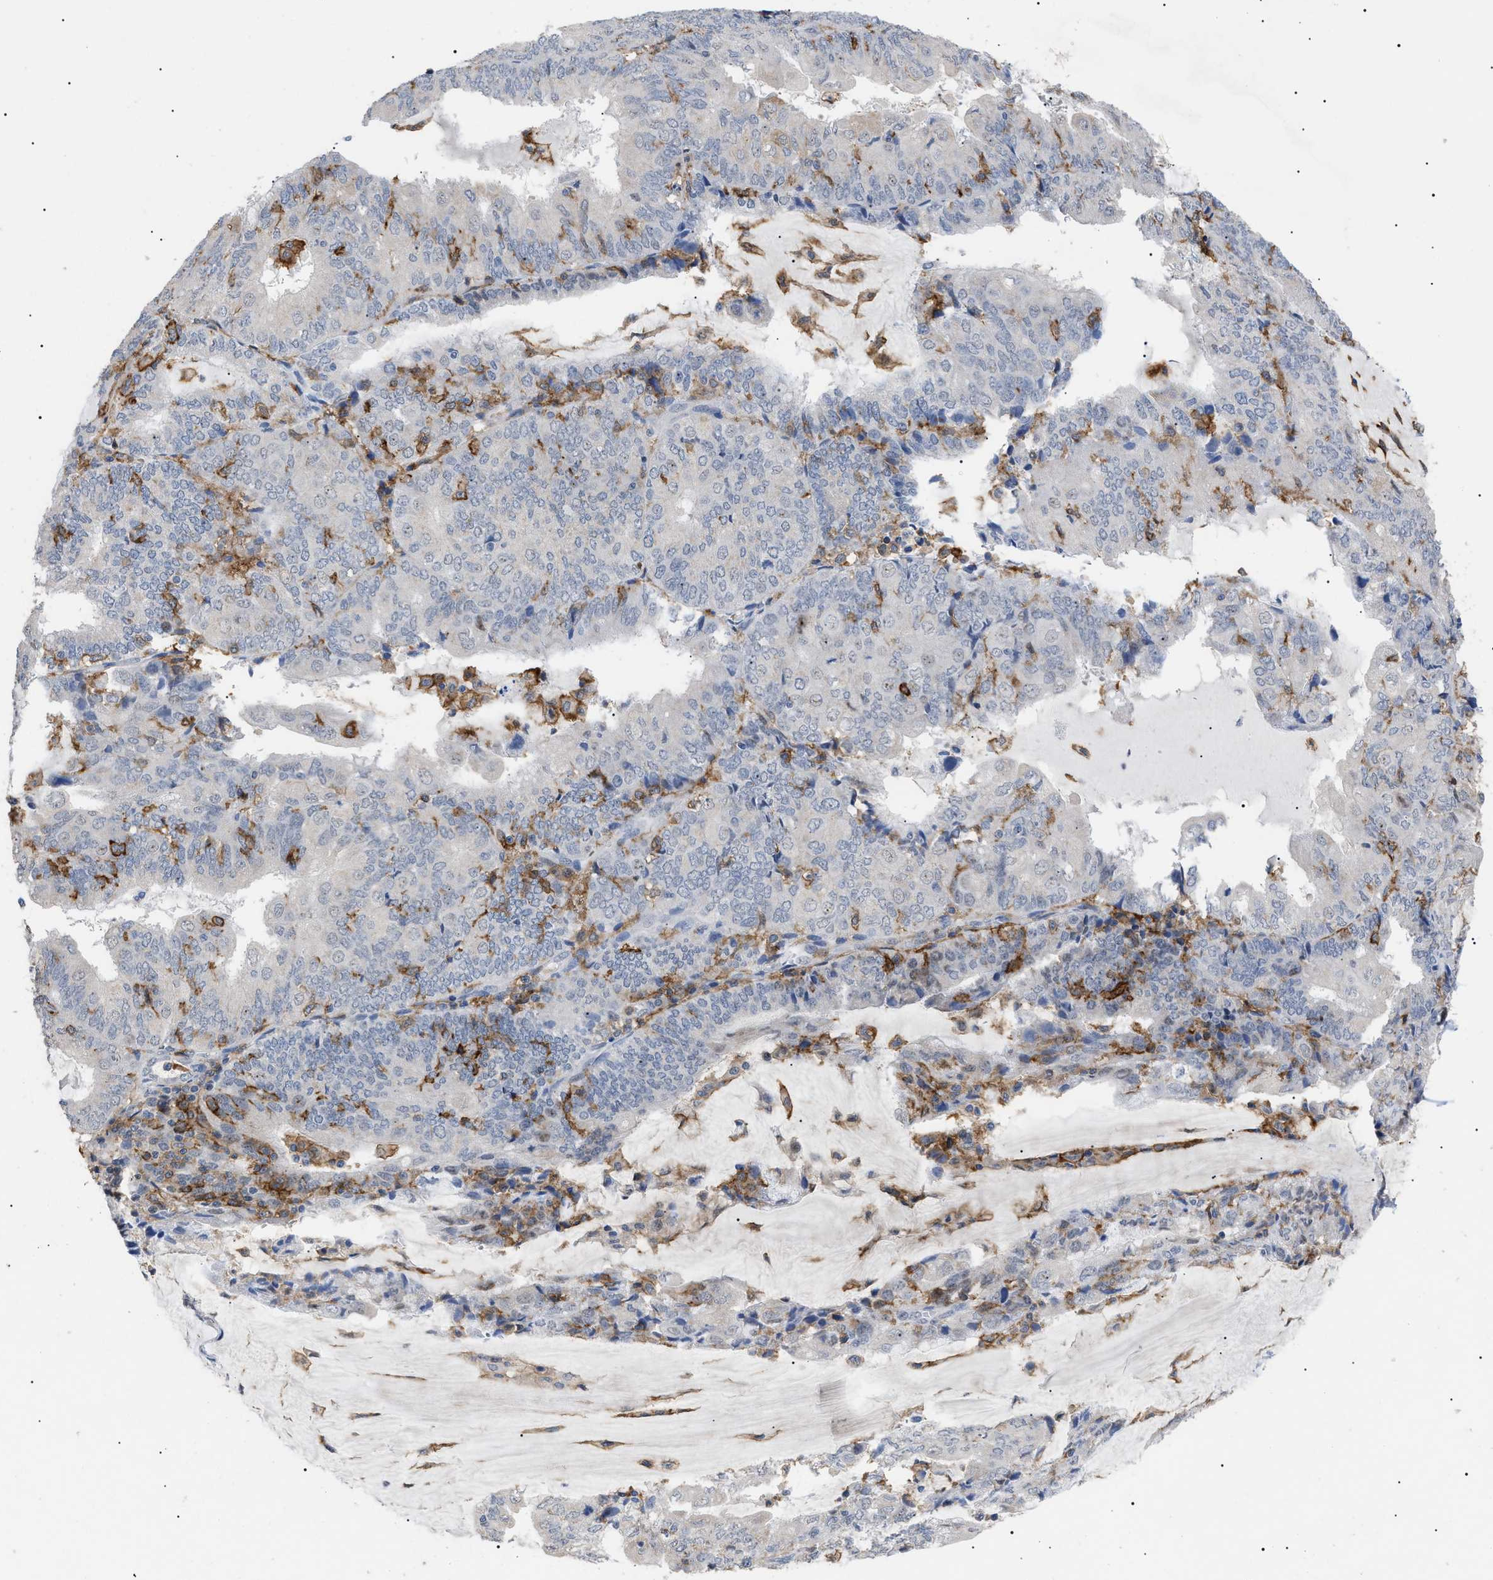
{"staining": {"intensity": "negative", "quantity": "none", "location": "none"}, "tissue": "endometrial cancer", "cell_type": "Tumor cells", "image_type": "cancer", "snomed": [{"axis": "morphology", "description": "Adenocarcinoma, NOS"}, {"axis": "topography", "description": "Endometrium"}], "caption": "Immunohistochemistry photomicrograph of endometrial cancer stained for a protein (brown), which demonstrates no expression in tumor cells.", "gene": "CD300A", "patient": {"sex": "female", "age": 81}}